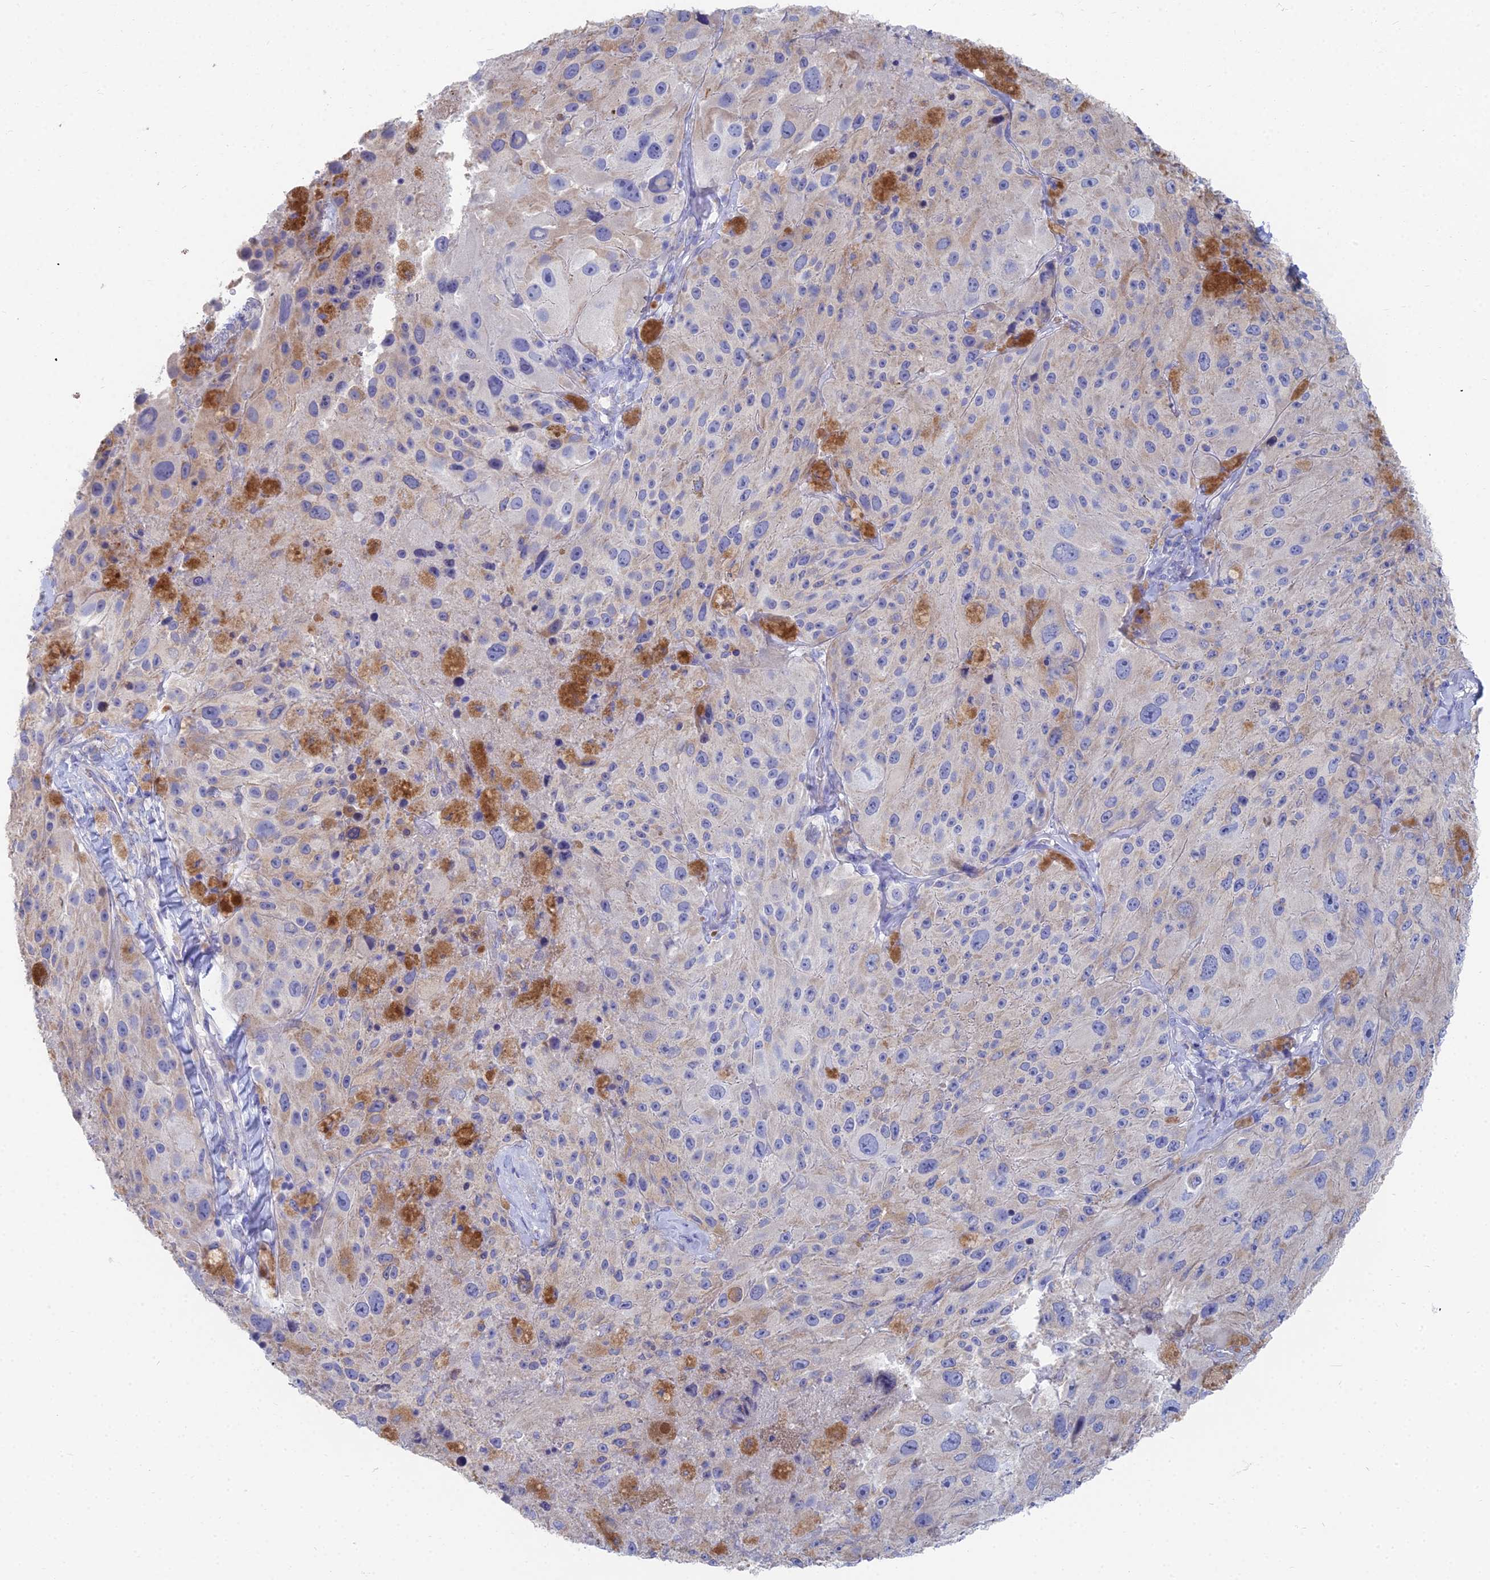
{"staining": {"intensity": "negative", "quantity": "none", "location": "none"}, "tissue": "melanoma", "cell_type": "Tumor cells", "image_type": "cancer", "snomed": [{"axis": "morphology", "description": "Malignant melanoma, Metastatic site"}, {"axis": "topography", "description": "Lymph node"}], "caption": "DAB immunohistochemical staining of human melanoma displays no significant expression in tumor cells.", "gene": "TNNT3", "patient": {"sex": "male", "age": 62}}